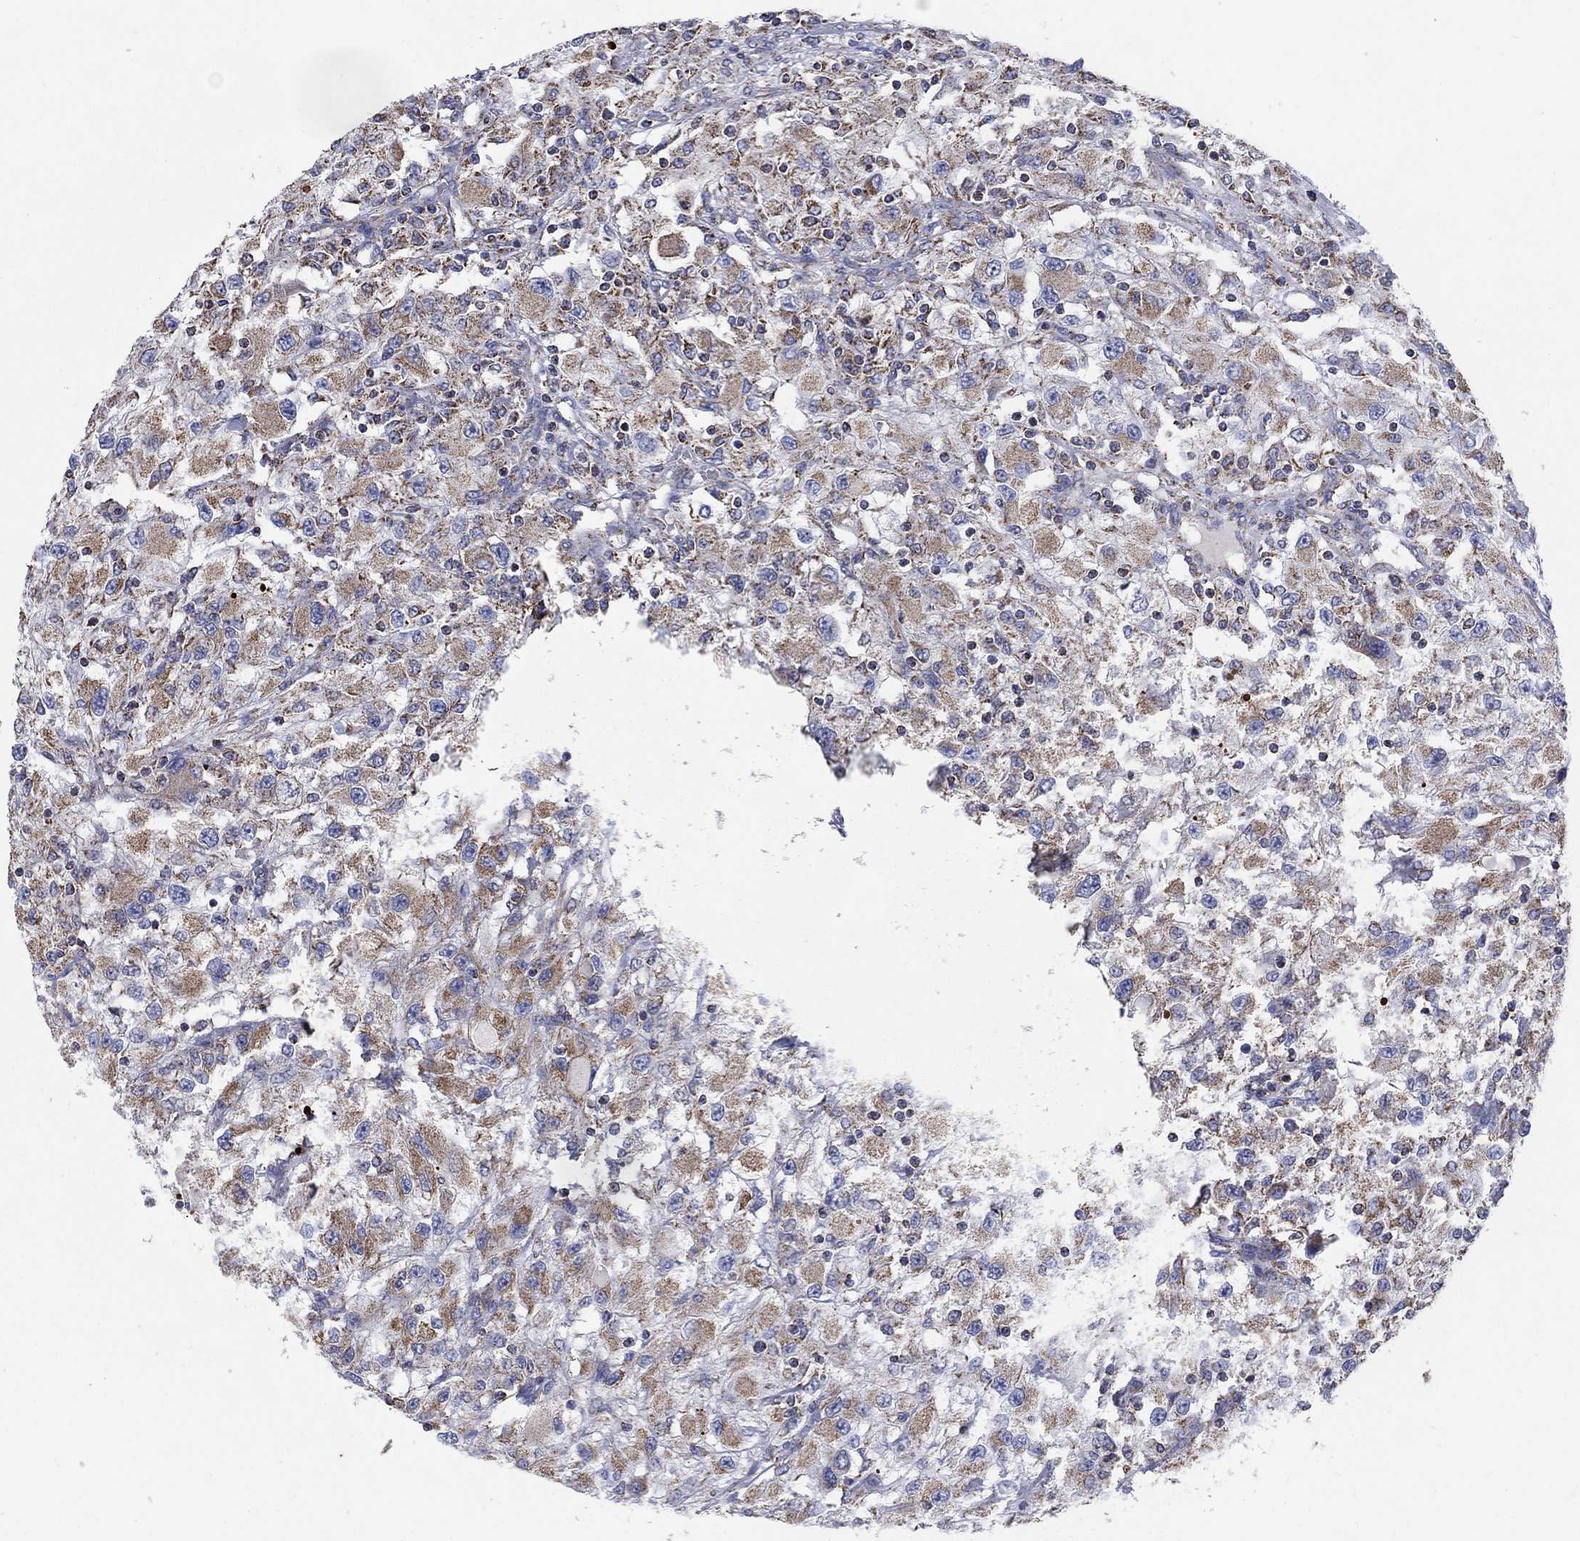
{"staining": {"intensity": "moderate", "quantity": "25%-75%", "location": "cytoplasmic/membranous"}, "tissue": "renal cancer", "cell_type": "Tumor cells", "image_type": "cancer", "snomed": [{"axis": "morphology", "description": "Adenocarcinoma, NOS"}, {"axis": "topography", "description": "Kidney"}], "caption": "This histopathology image demonstrates renal cancer (adenocarcinoma) stained with immunohistochemistry (IHC) to label a protein in brown. The cytoplasmic/membranous of tumor cells show moderate positivity for the protein. Nuclei are counter-stained blue.", "gene": "C9orf85", "patient": {"sex": "female", "age": 67}}